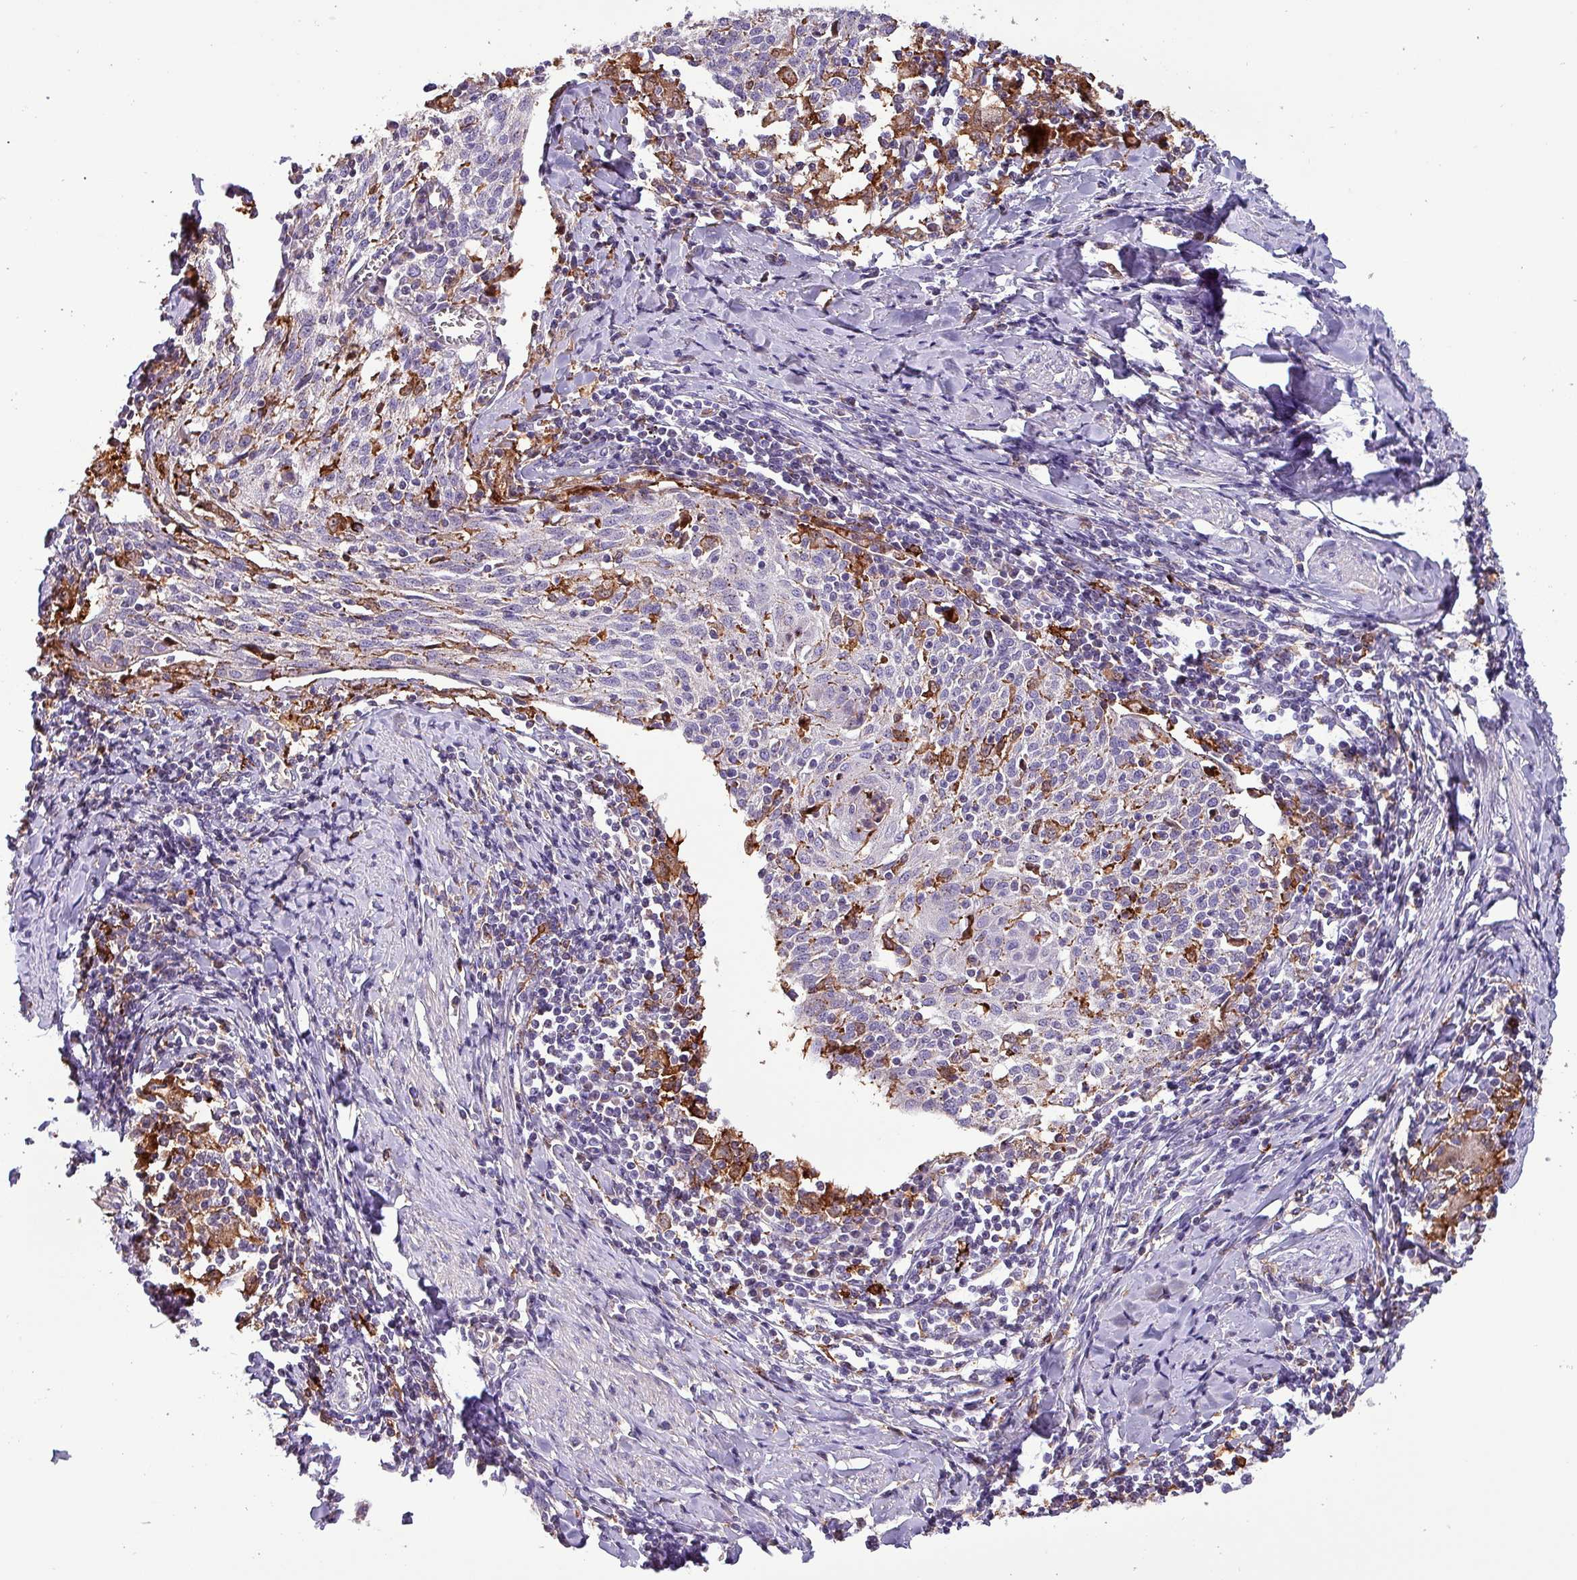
{"staining": {"intensity": "negative", "quantity": "none", "location": "none"}, "tissue": "cervical cancer", "cell_type": "Tumor cells", "image_type": "cancer", "snomed": [{"axis": "morphology", "description": "Squamous cell carcinoma, NOS"}, {"axis": "topography", "description": "Cervix"}], "caption": "Tumor cells show no significant protein positivity in cervical cancer.", "gene": "SCIN", "patient": {"sex": "female", "age": 52}}